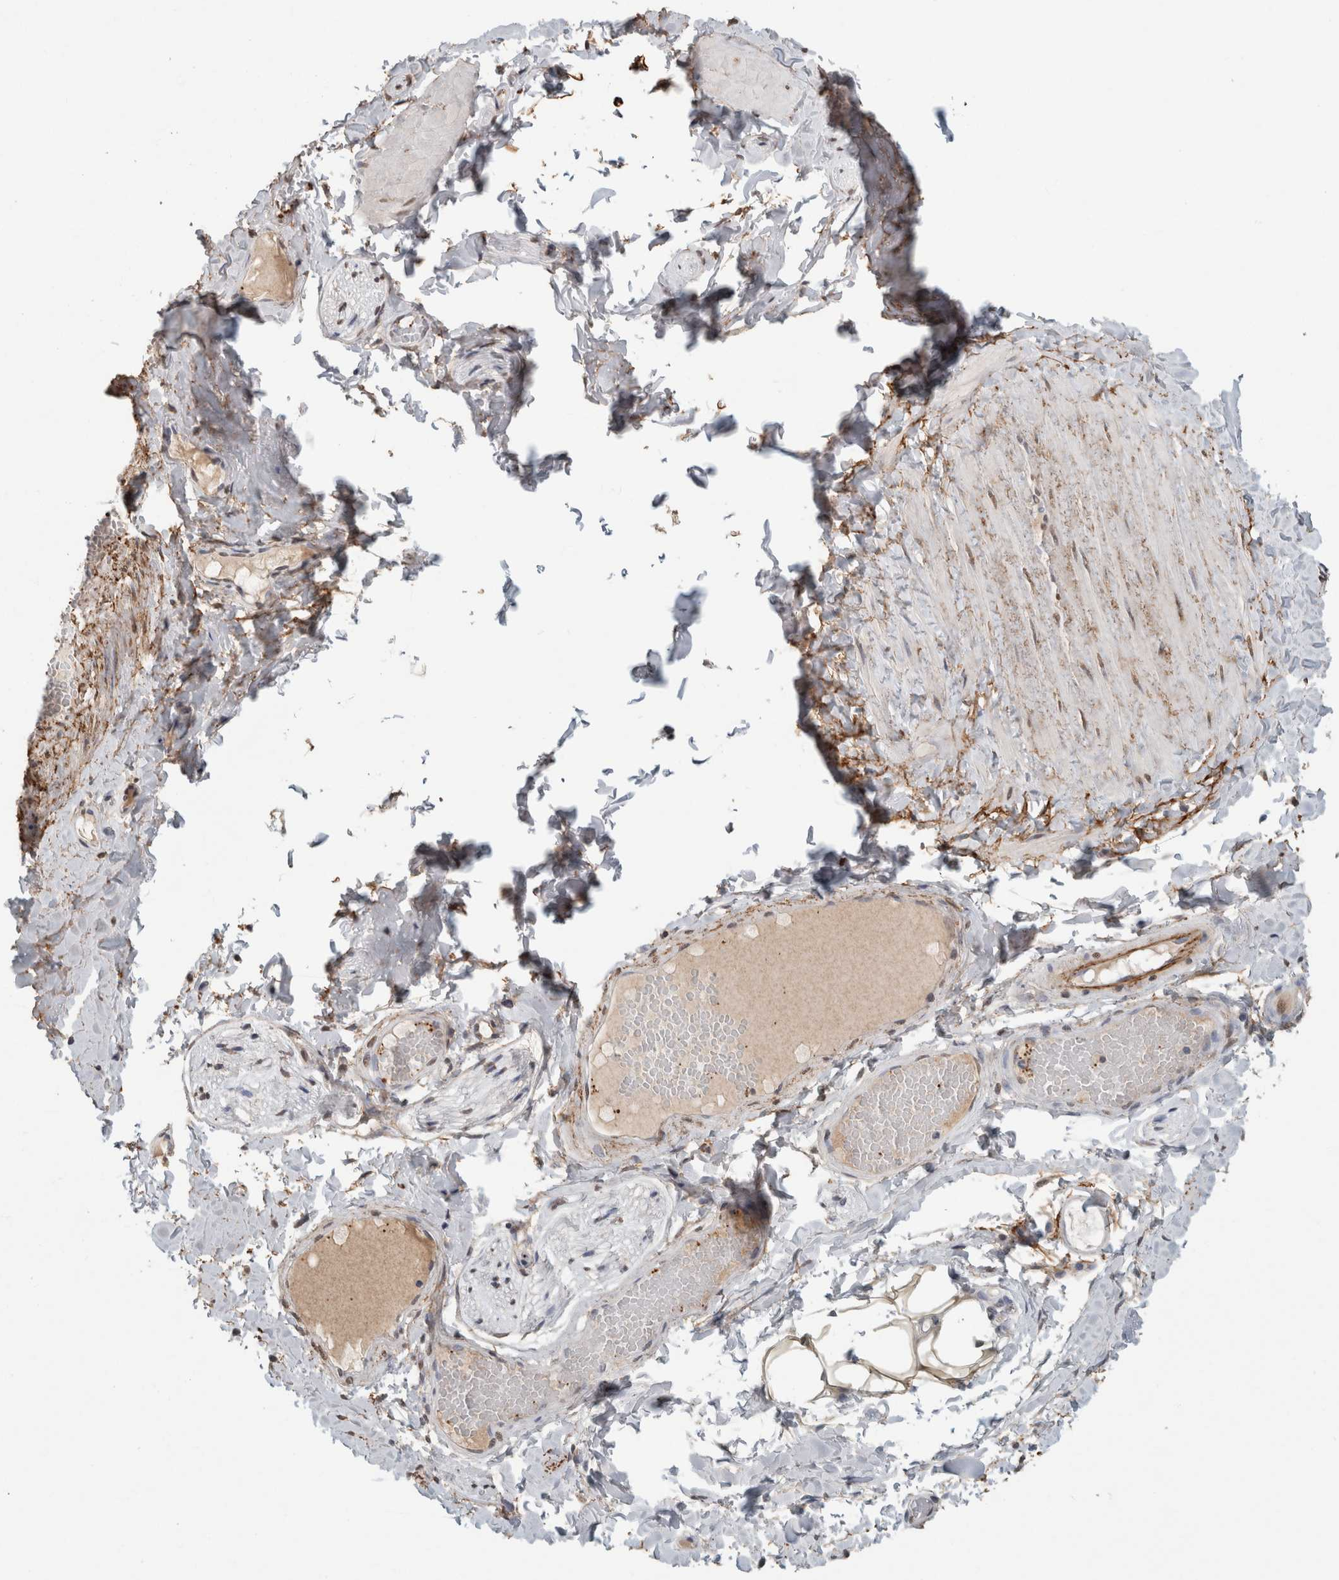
{"staining": {"intensity": "moderate", "quantity": "25%-75%", "location": "cytoplasmic/membranous,nuclear"}, "tissue": "adipose tissue", "cell_type": "Adipocytes", "image_type": "normal", "snomed": [{"axis": "morphology", "description": "Normal tissue, NOS"}, {"axis": "topography", "description": "Adipose tissue"}, {"axis": "topography", "description": "Vascular tissue"}, {"axis": "topography", "description": "Peripheral nerve tissue"}], "caption": "Brown immunohistochemical staining in normal adipose tissue shows moderate cytoplasmic/membranous,nuclear expression in about 25%-75% of adipocytes.", "gene": "LTBP1", "patient": {"sex": "male", "age": 25}}